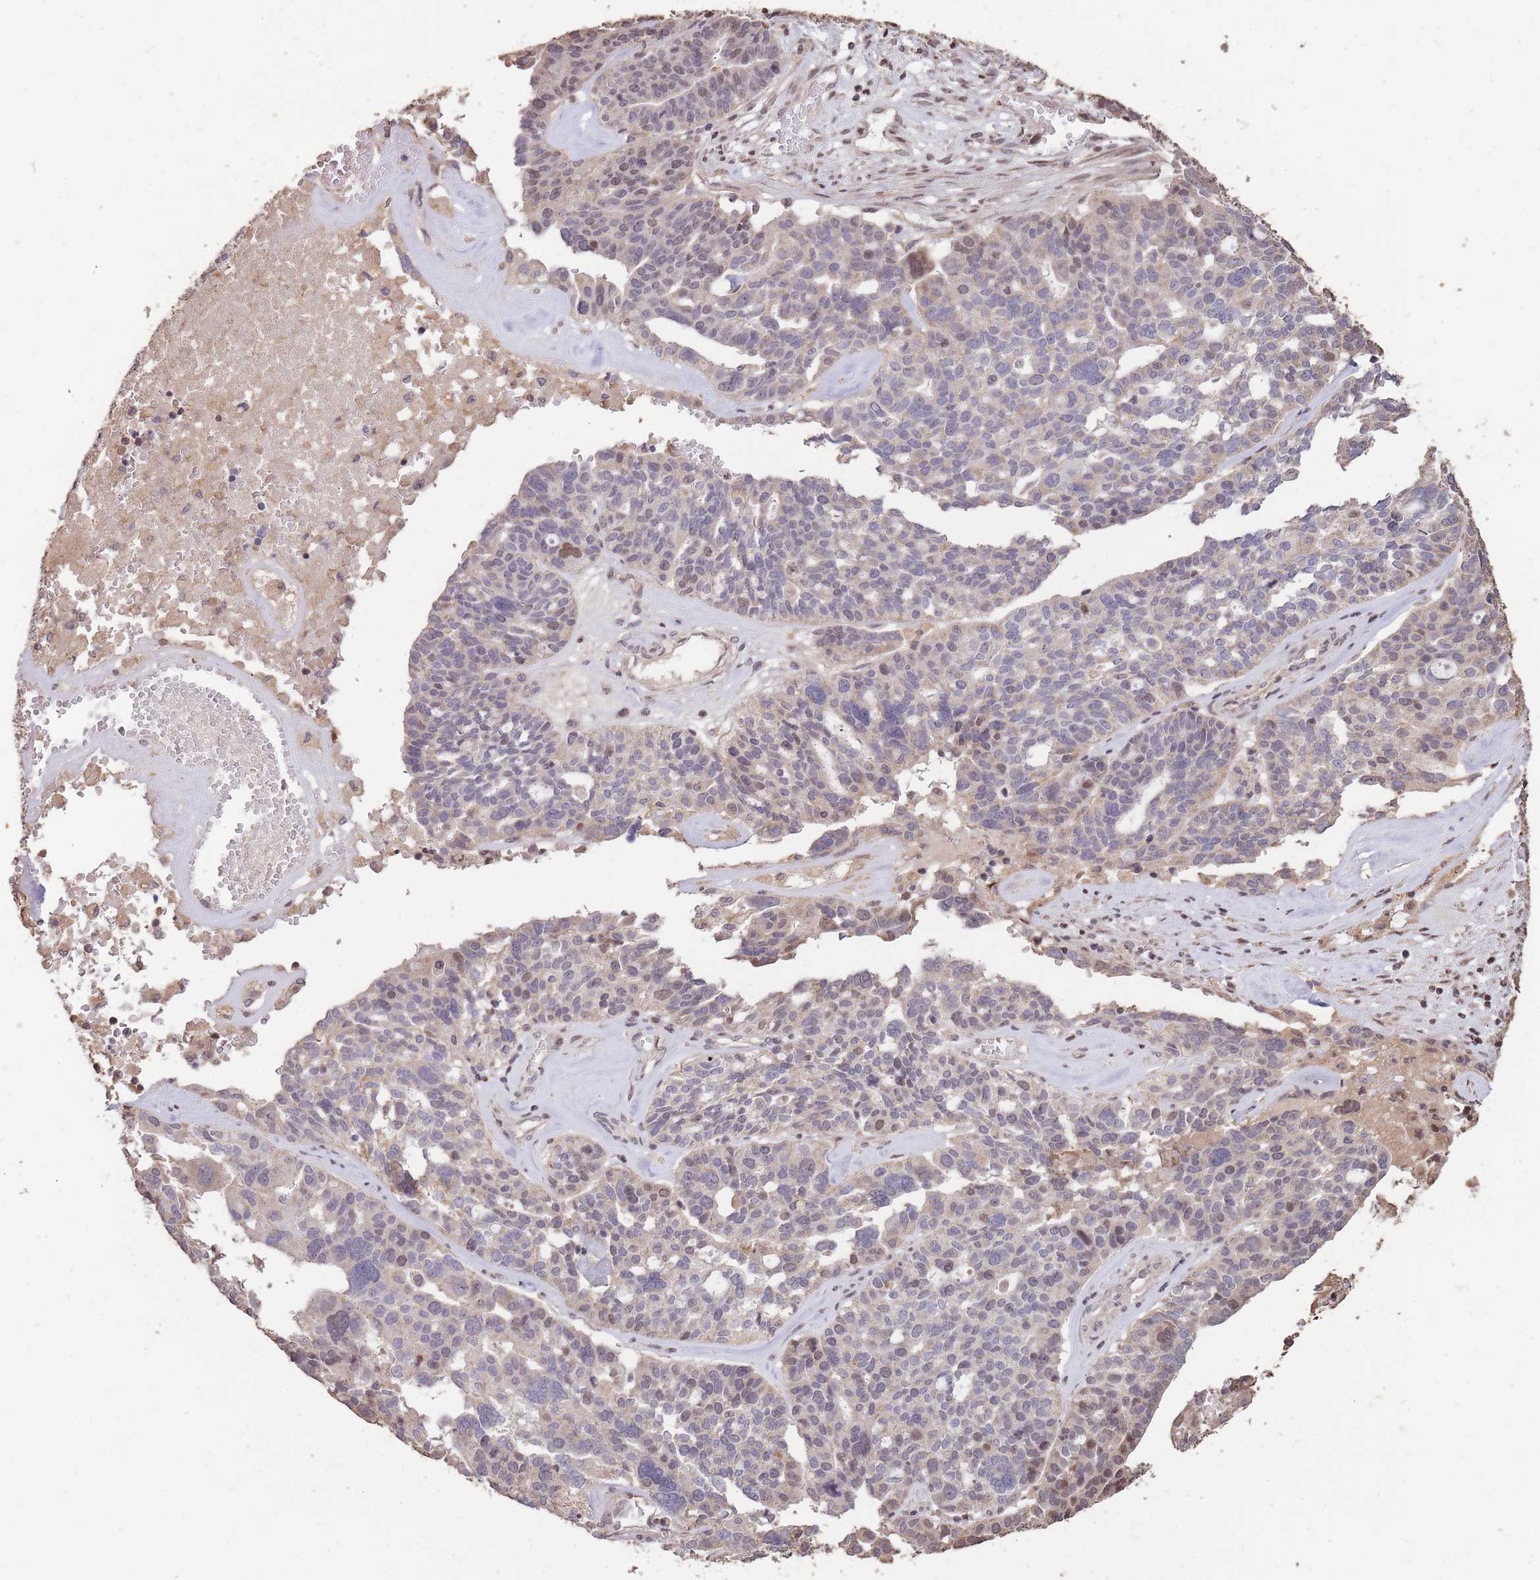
{"staining": {"intensity": "negative", "quantity": "none", "location": "none"}, "tissue": "ovarian cancer", "cell_type": "Tumor cells", "image_type": "cancer", "snomed": [{"axis": "morphology", "description": "Cystadenocarcinoma, serous, NOS"}, {"axis": "topography", "description": "Ovary"}], "caption": "A photomicrograph of ovarian cancer stained for a protein exhibits no brown staining in tumor cells. (Brightfield microscopy of DAB (3,3'-diaminobenzidine) immunohistochemistry (IHC) at high magnification).", "gene": "RGS14", "patient": {"sex": "female", "age": 59}}